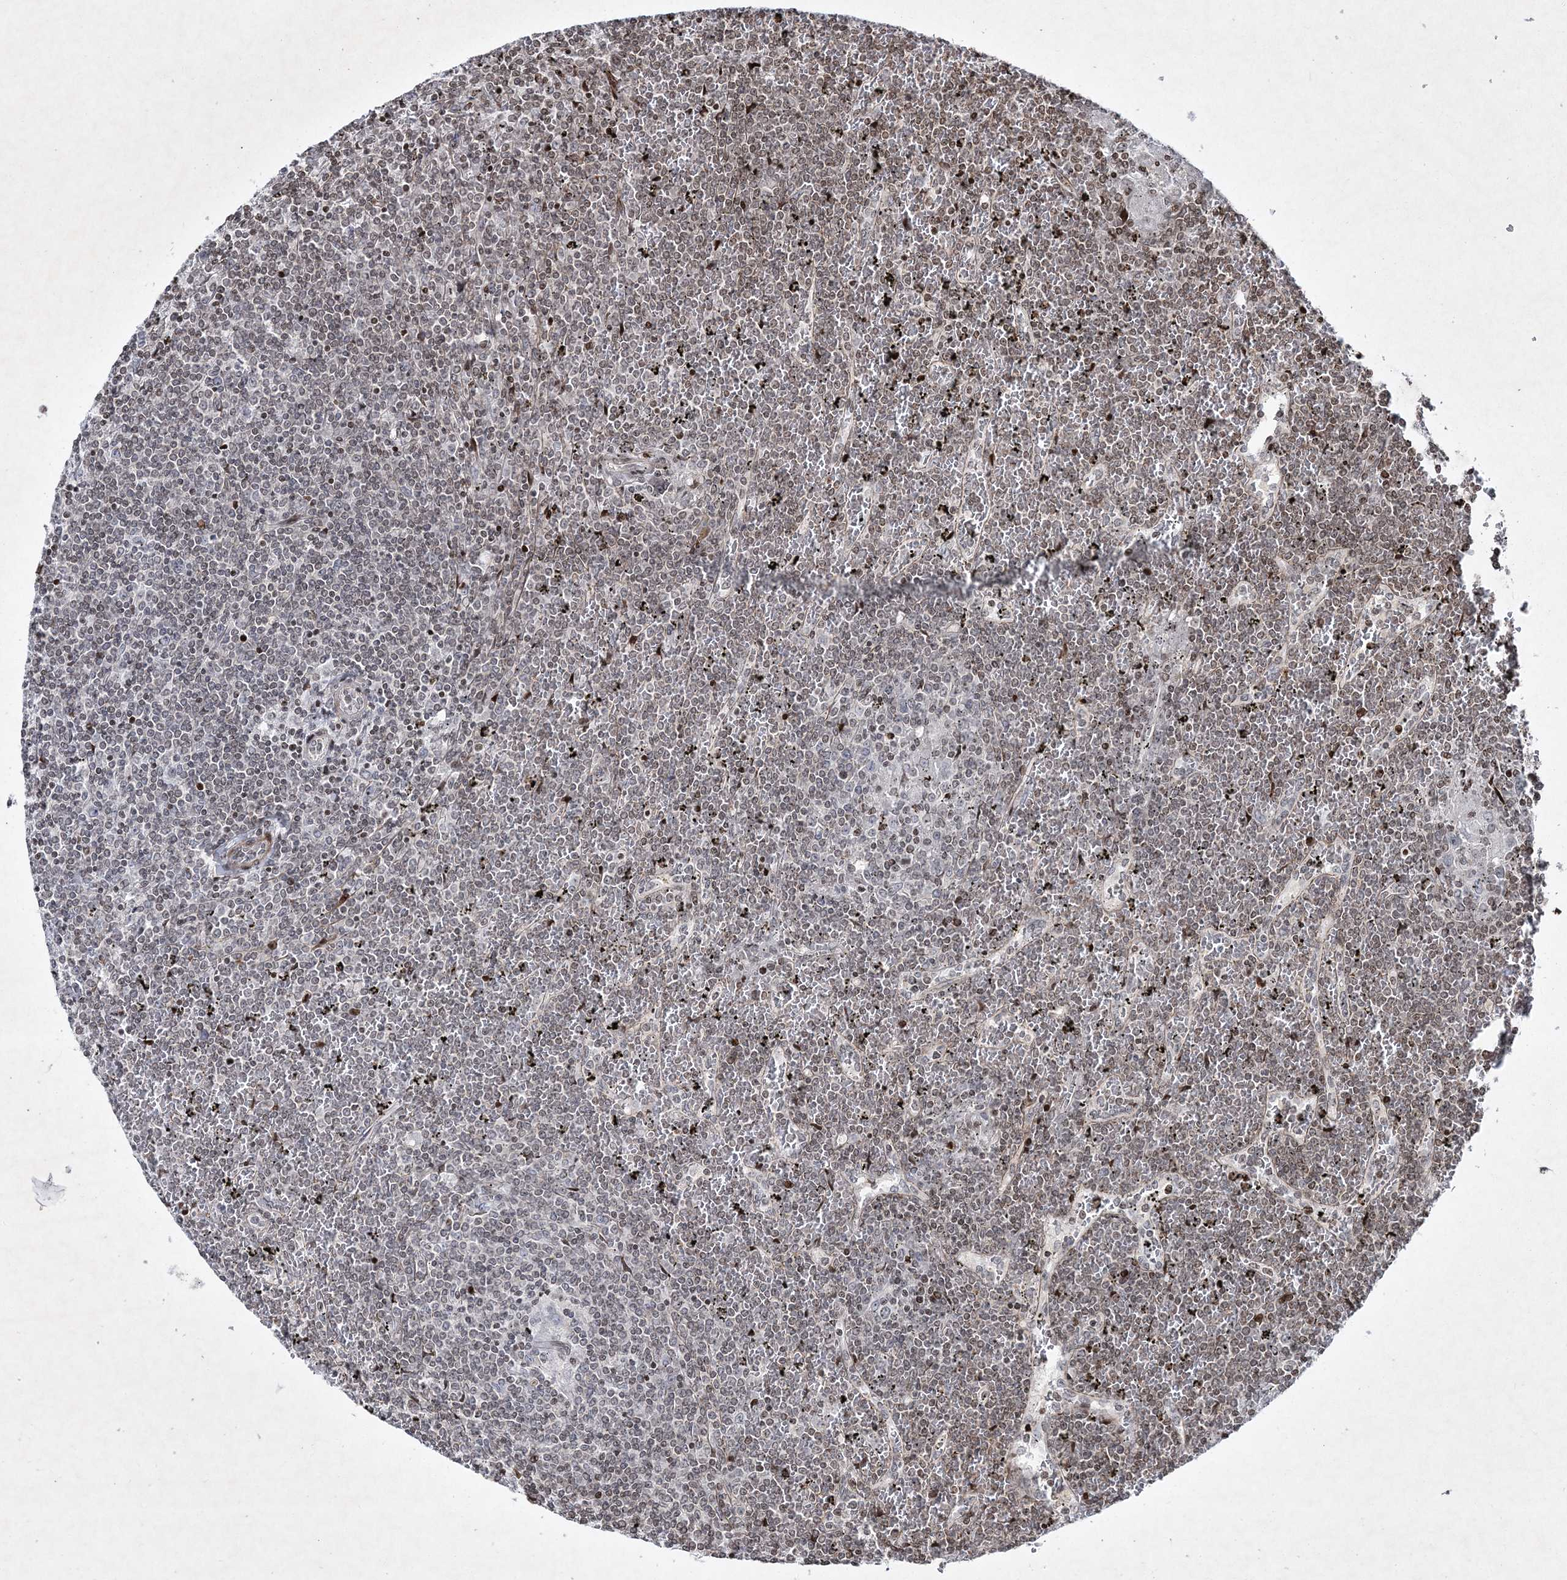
{"staining": {"intensity": "negative", "quantity": "none", "location": "none"}, "tissue": "lymphoma", "cell_type": "Tumor cells", "image_type": "cancer", "snomed": [{"axis": "morphology", "description": "Malignant lymphoma, non-Hodgkin's type, Low grade"}, {"axis": "topography", "description": "Spleen"}], "caption": "High magnification brightfield microscopy of low-grade malignant lymphoma, non-Hodgkin's type stained with DAB (brown) and counterstained with hematoxylin (blue): tumor cells show no significant positivity. (Stains: DAB (3,3'-diaminobenzidine) immunohistochemistry (IHC) with hematoxylin counter stain, Microscopy: brightfield microscopy at high magnification).", "gene": "SMIM29", "patient": {"sex": "female", "age": 19}}